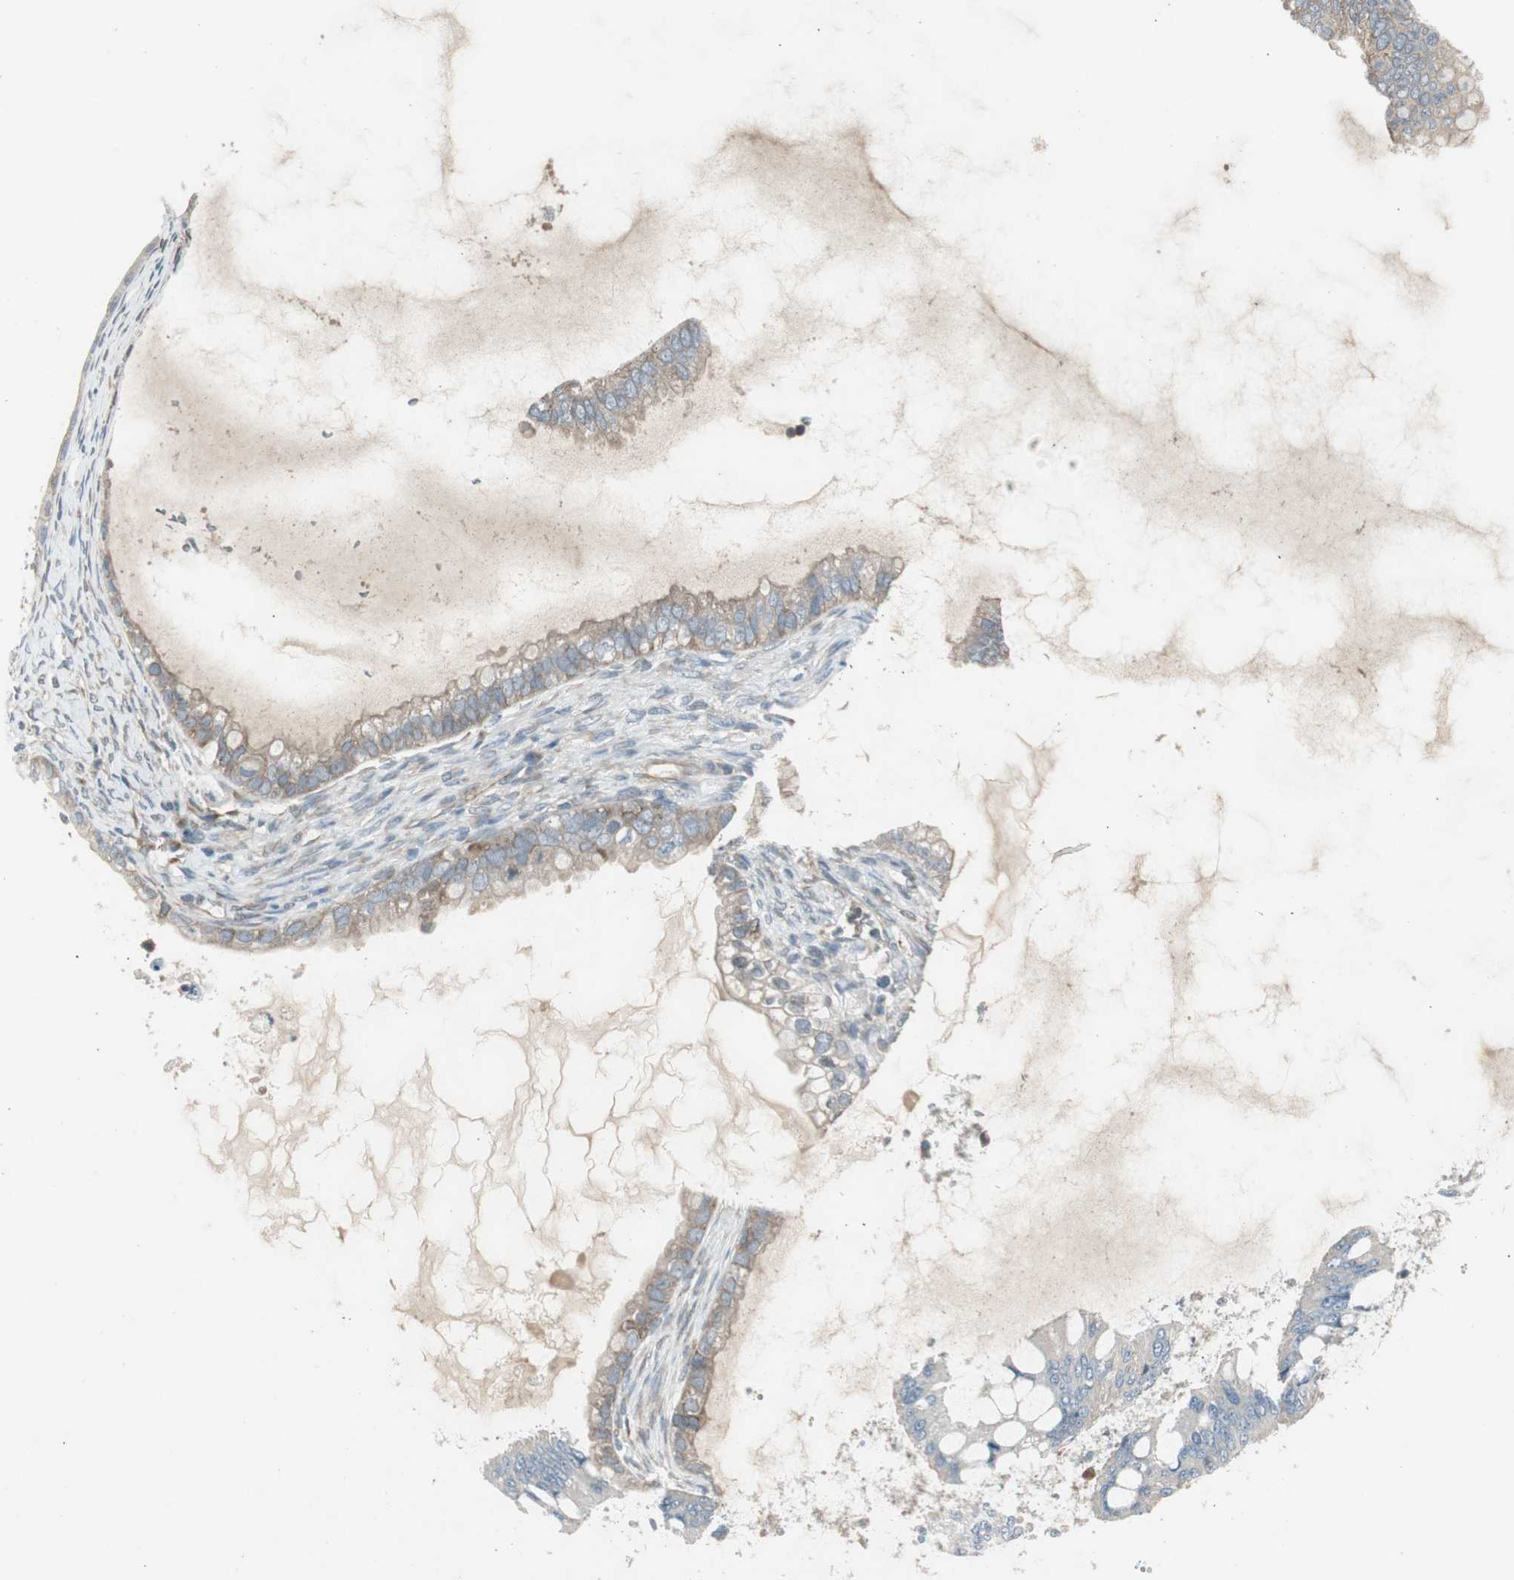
{"staining": {"intensity": "weak", "quantity": ">75%", "location": "cytoplasmic/membranous"}, "tissue": "ovarian cancer", "cell_type": "Tumor cells", "image_type": "cancer", "snomed": [{"axis": "morphology", "description": "Cystadenocarcinoma, mucinous, NOS"}, {"axis": "topography", "description": "Ovary"}], "caption": "Protein staining of mucinous cystadenocarcinoma (ovarian) tissue demonstrates weak cytoplasmic/membranous staining in about >75% of tumor cells.", "gene": "PANK2", "patient": {"sex": "female", "age": 80}}